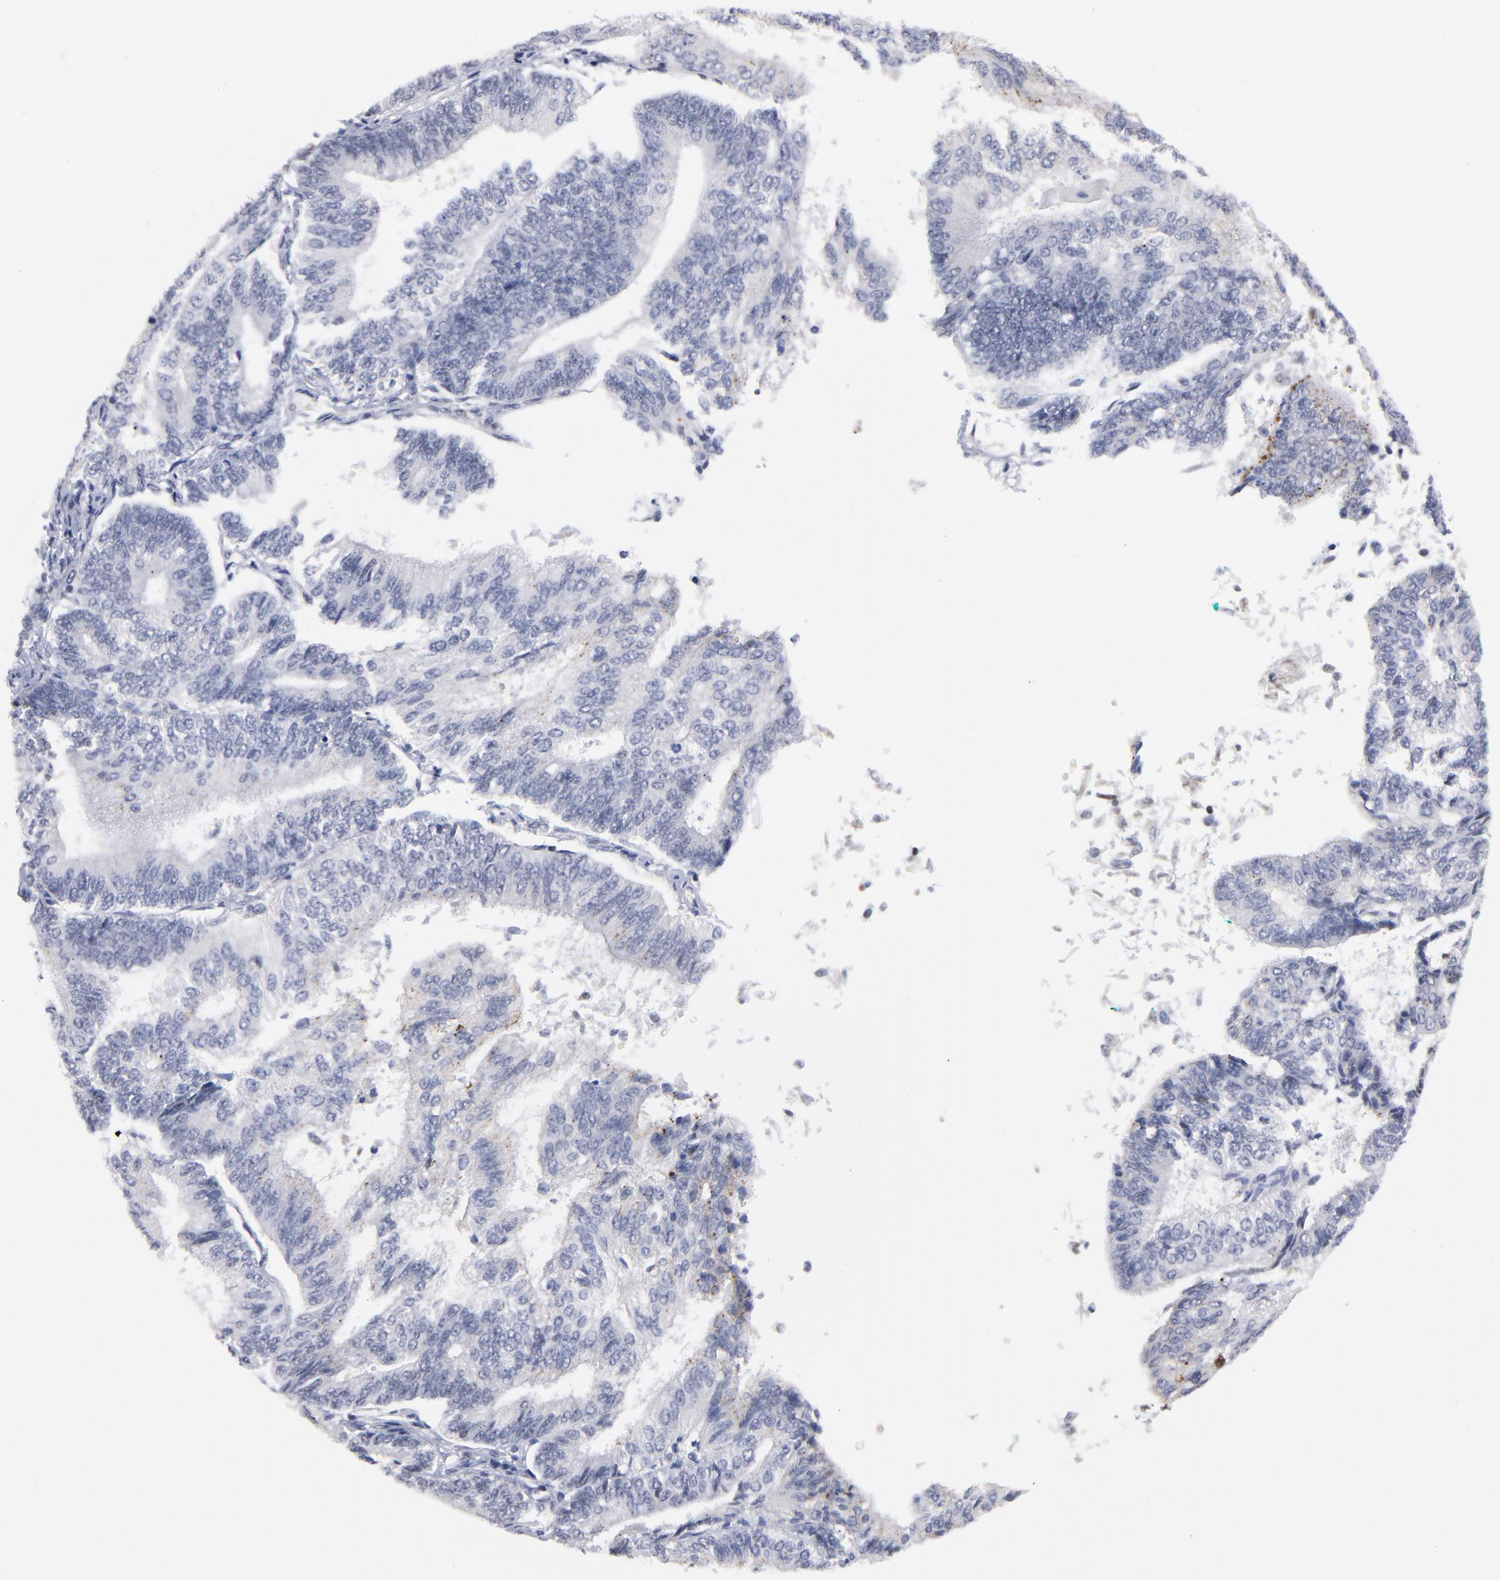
{"staining": {"intensity": "negative", "quantity": "none", "location": "none"}, "tissue": "endometrial cancer", "cell_type": "Tumor cells", "image_type": "cancer", "snomed": [{"axis": "morphology", "description": "Adenocarcinoma, NOS"}, {"axis": "topography", "description": "Endometrium"}], "caption": "IHC photomicrograph of neoplastic tissue: endometrial cancer stained with DAB (3,3'-diaminobenzidine) shows no significant protein positivity in tumor cells. (DAB IHC, high magnification).", "gene": "GABPA", "patient": {"sex": "female", "age": 55}}